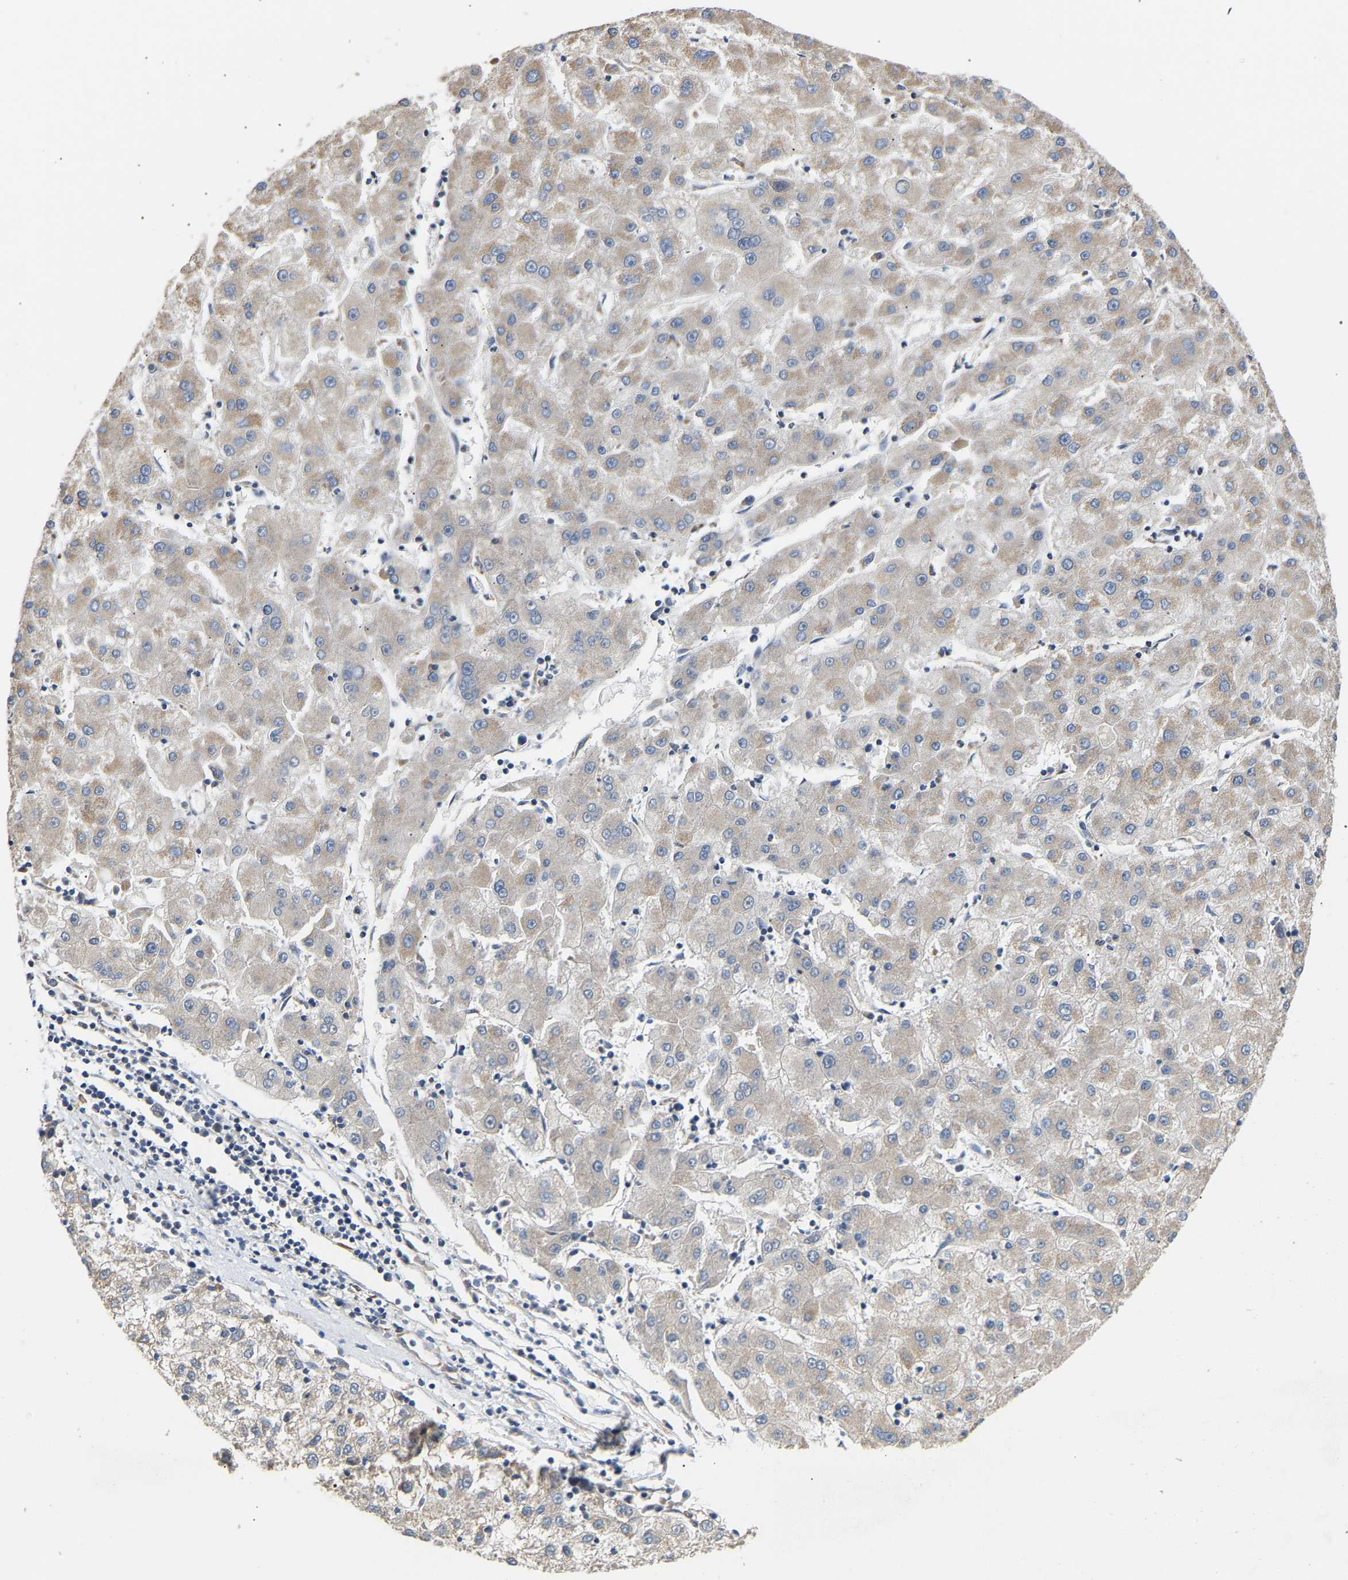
{"staining": {"intensity": "weak", "quantity": "25%-75%", "location": "cytoplasmic/membranous"}, "tissue": "liver cancer", "cell_type": "Tumor cells", "image_type": "cancer", "snomed": [{"axis": "morphology", "description": "Carcinoma, Hepatocellular, NOS"}, {"axis": "topography", "description": "Liver"}], "caption": "Protein expression analysis of liver hepatocellular carcinoma exhibits weak cytoplasmic/membranous expression in about 25%-75% of tumor cells.", "gene": "TMEM168", "patient": {"sex": "male", "age": 72}}